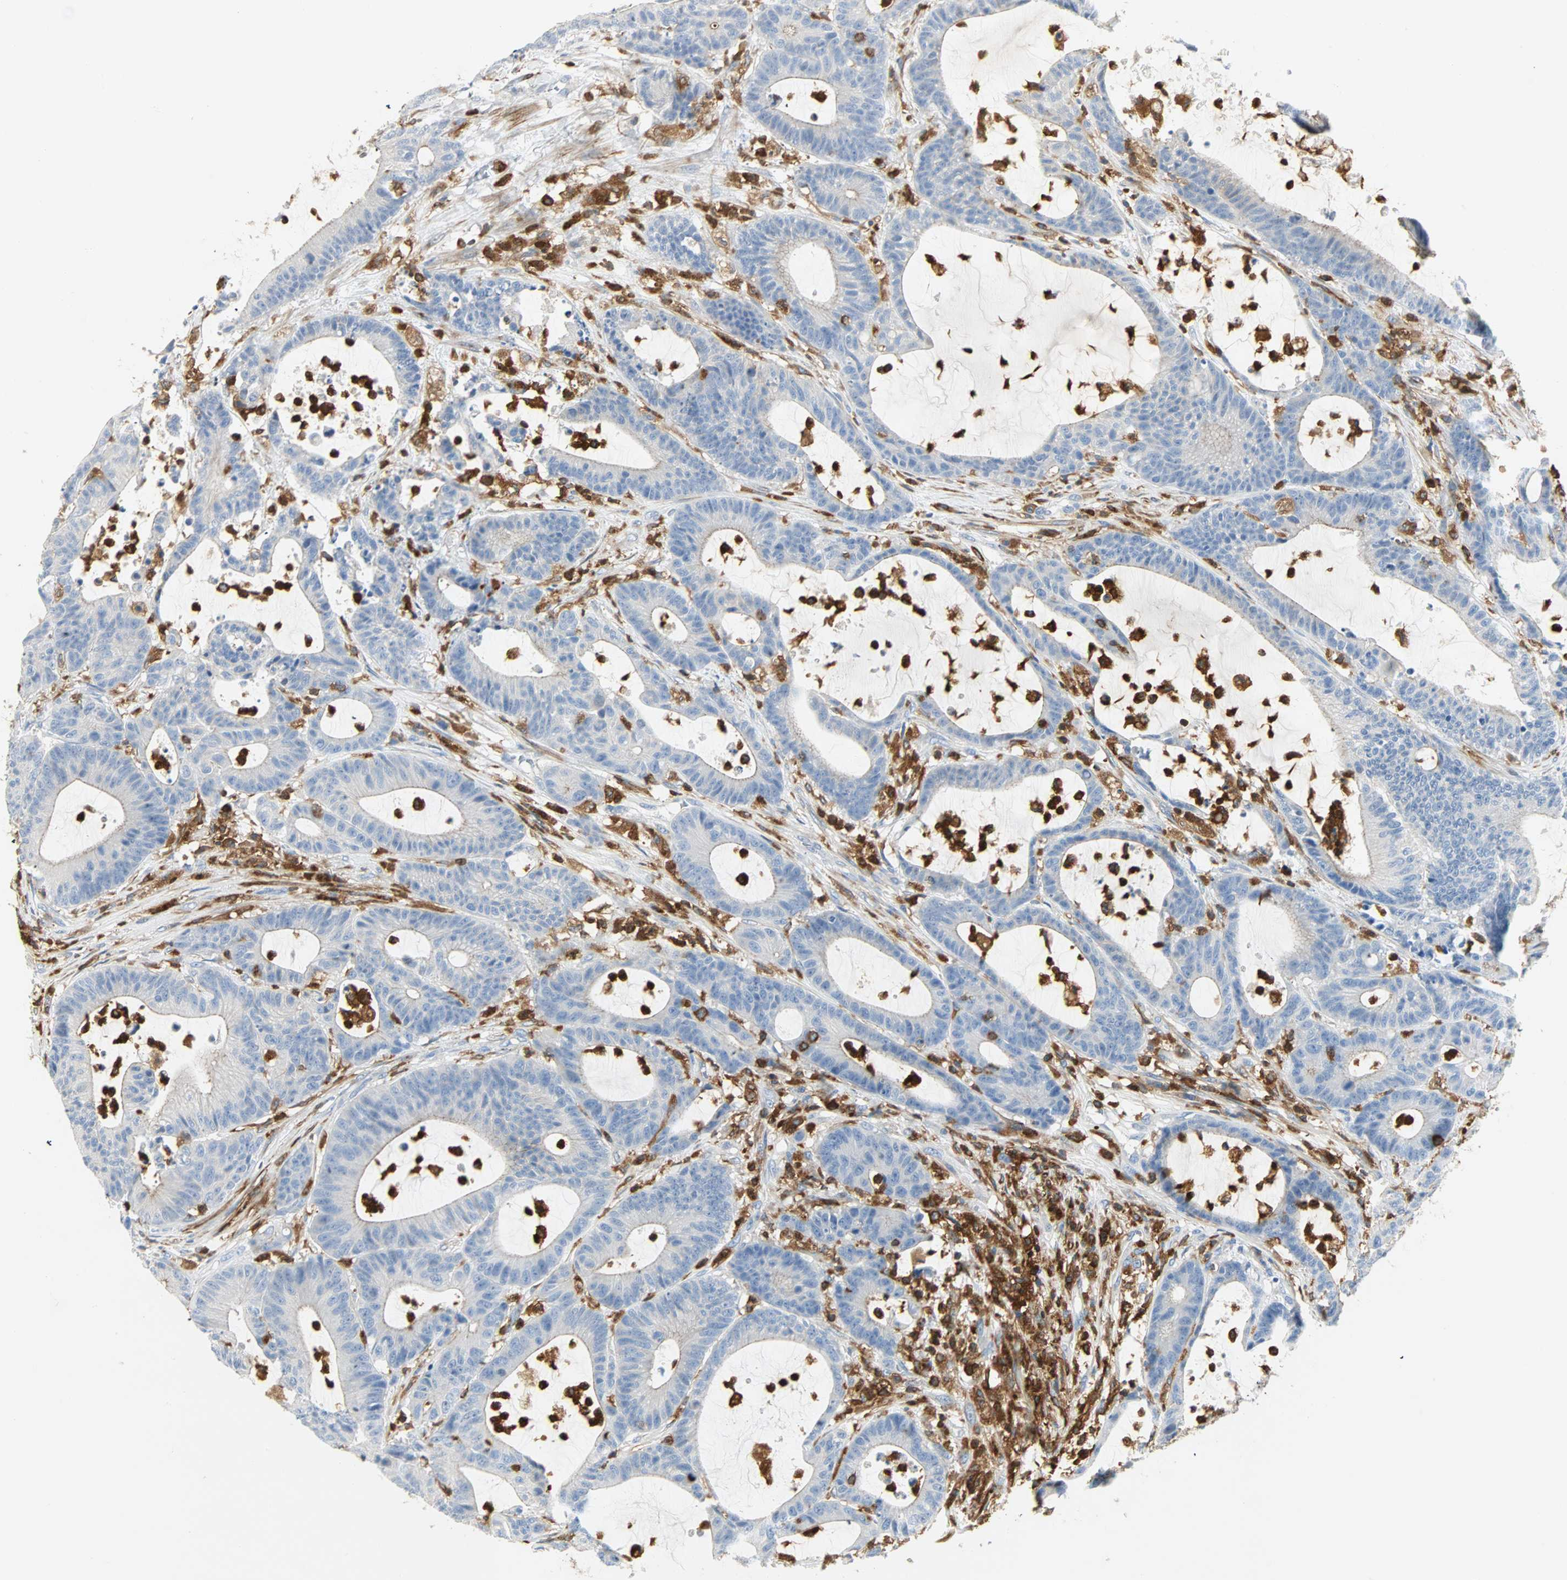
{"staining": {"intensity": "negative", "quantity": "none", "location": "none"}, "tissue": "colorectal cancer", "cell_type": "Tumor cells", "image_type": "cancer", "snomed": [{"axis": "morphology", "description": "Adenocarcinoma, NOS"}, {"axis": "topography", "description": "Colon"}], "caption": "Immunohistochemistry (IHC) histopathology image of neoplastic tissue: human colorectal adenocarcinoma stained with DAB exhibits no significant protein staining in tumor cells. (DAB (3,3'-diaminobenzidine) immunohistochemistry (IHC) visualized using brightfield microscopy, high magnification).", "gene": "FMNL1", "patient": {"sex": "female", "age": 84}}